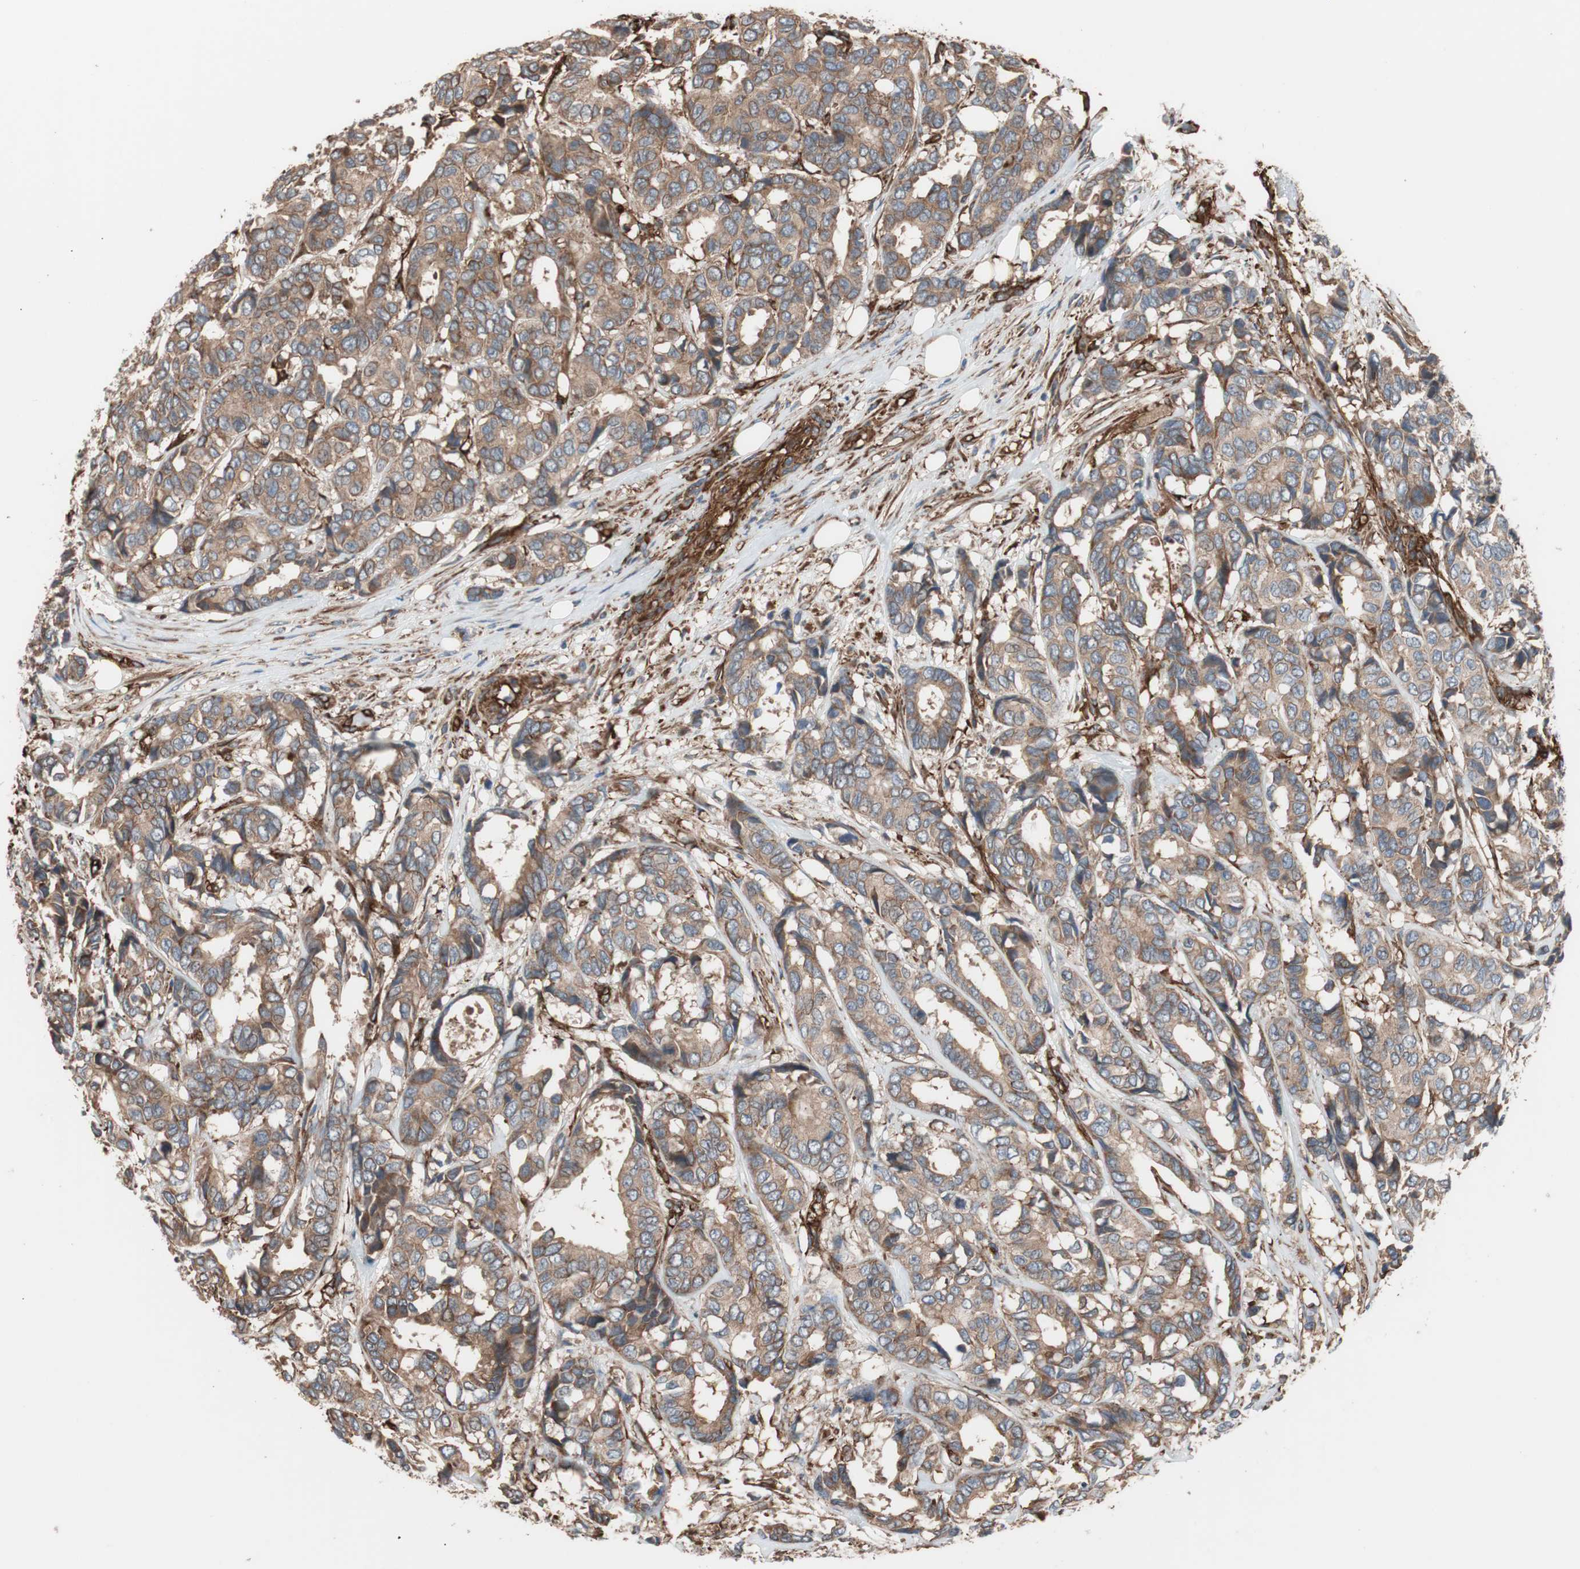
{"staining": {"intensity": "moderate", "quantity": ">75%", "location": "cytoplasmic/membranous"}, "tissue": "breast cancer", "cell_type": "Tumor cells", "image_type": "cancer", "snomed": [{"axis": "morphology", "description": "Duct carcinoma"}, {"axis": "topography", "description": "Breast"}], "caption": "The image exhibits immunohistochemical staining of infiltrating ductal carcinoma (breast). There is moderate cytoplasmic/membranous expression is seen in about >75% of tumor cells.", "gene": "GPSM2", "patient": {"sex": "female", "age": 87}}